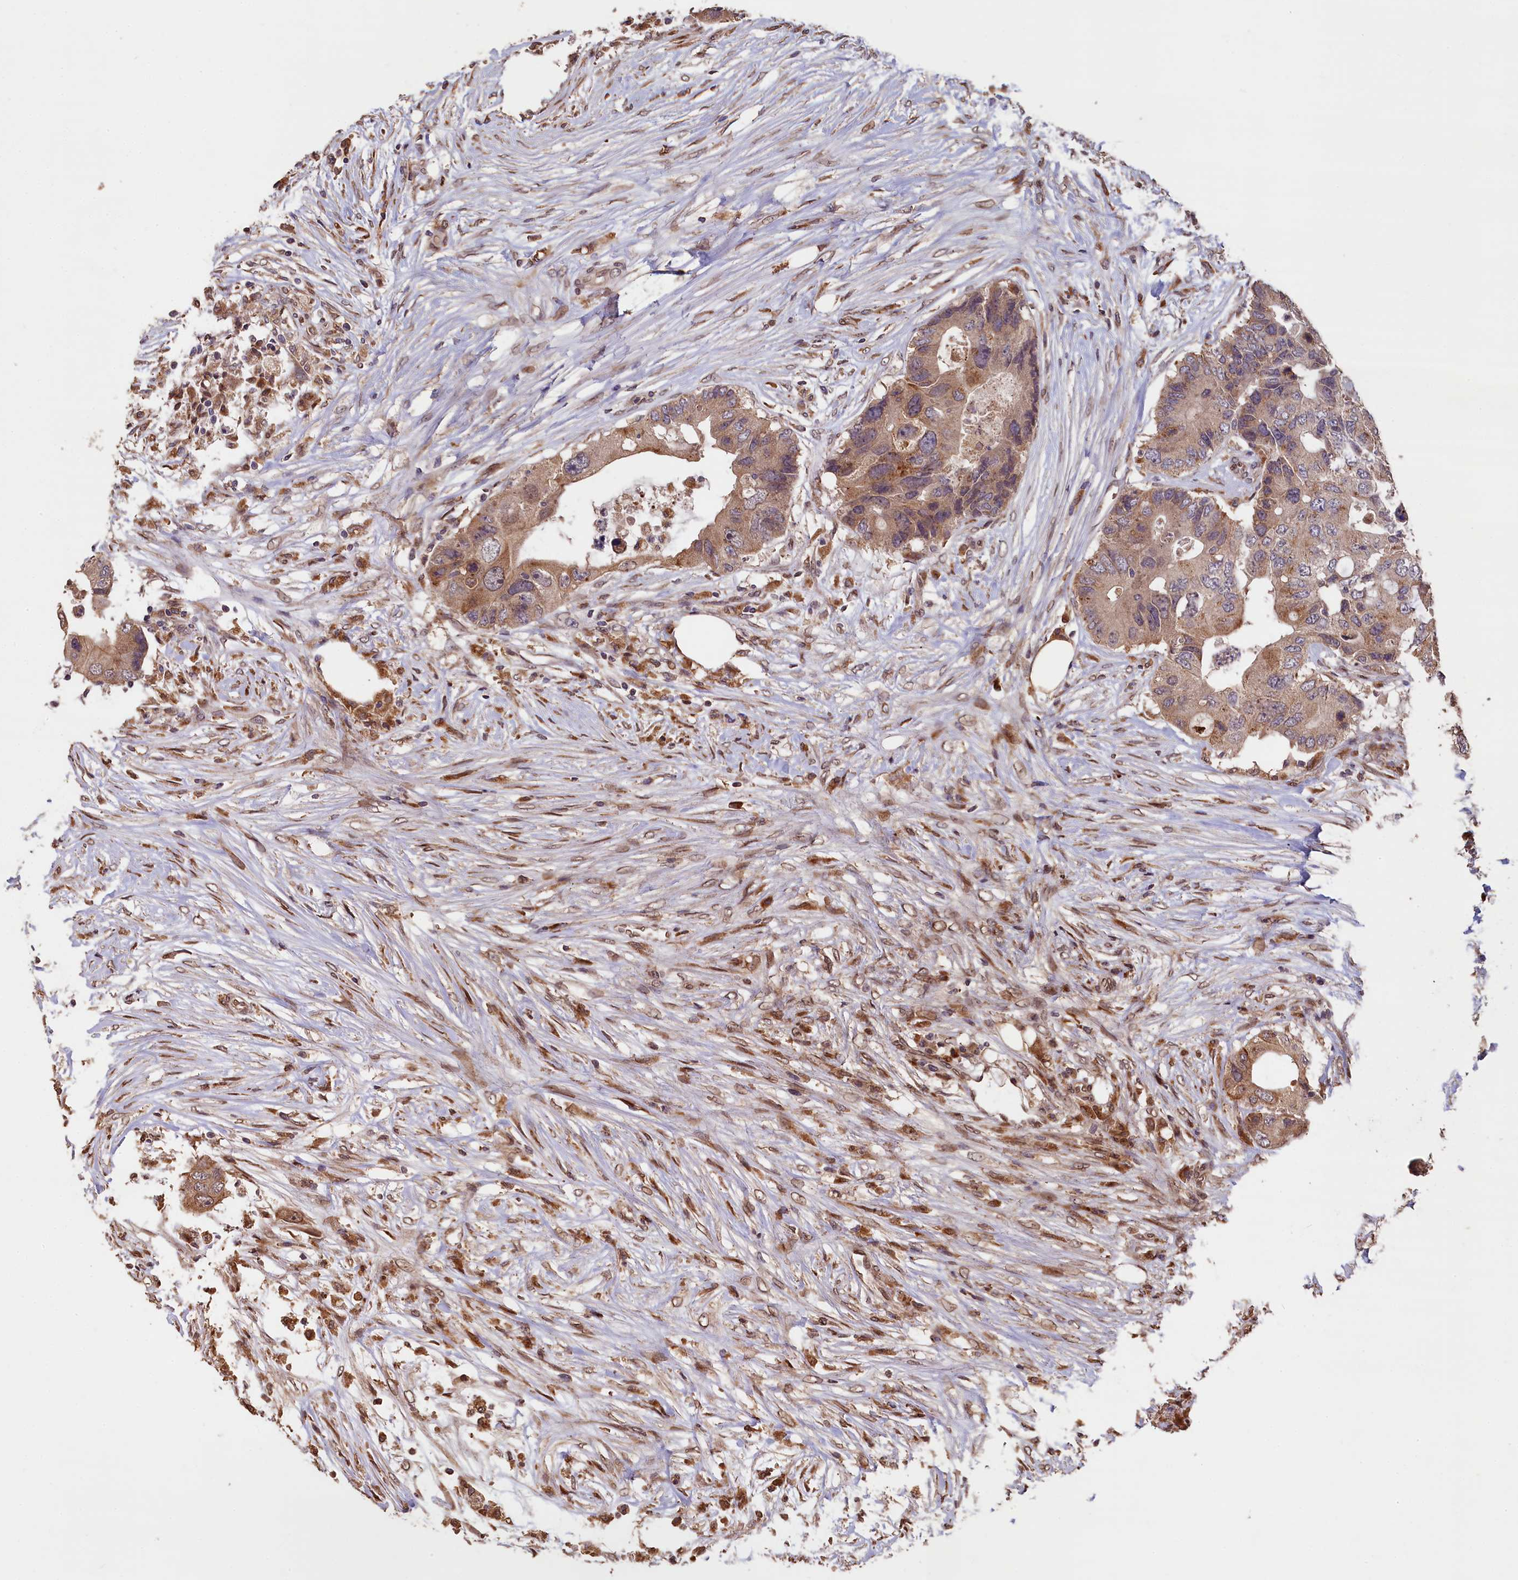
{"staining": {"intensity": "moderate", "quantity": ">75%", "location": "cytoplasmic/membranous"}, "tissue": "colorectal cancer", "cell_type": "Tumor cells", "image_type": "cancer", "snomed": [{"axis": "morphology", "description": "Adenocarcinoma, NOS"}, {"axis": "topography", "description": "Colon"}], "caption": "Protein expression analysis of adenocarcinoma (colorectal) demonstrates moderate cytoplasmic/membranous positivity in approximately >75% of tumor cells. Ihc stains the protein in brown and the nuclei are stained blue.", "gene": "SLC38A7", "patient": {"sex": "male", "age": 71}}